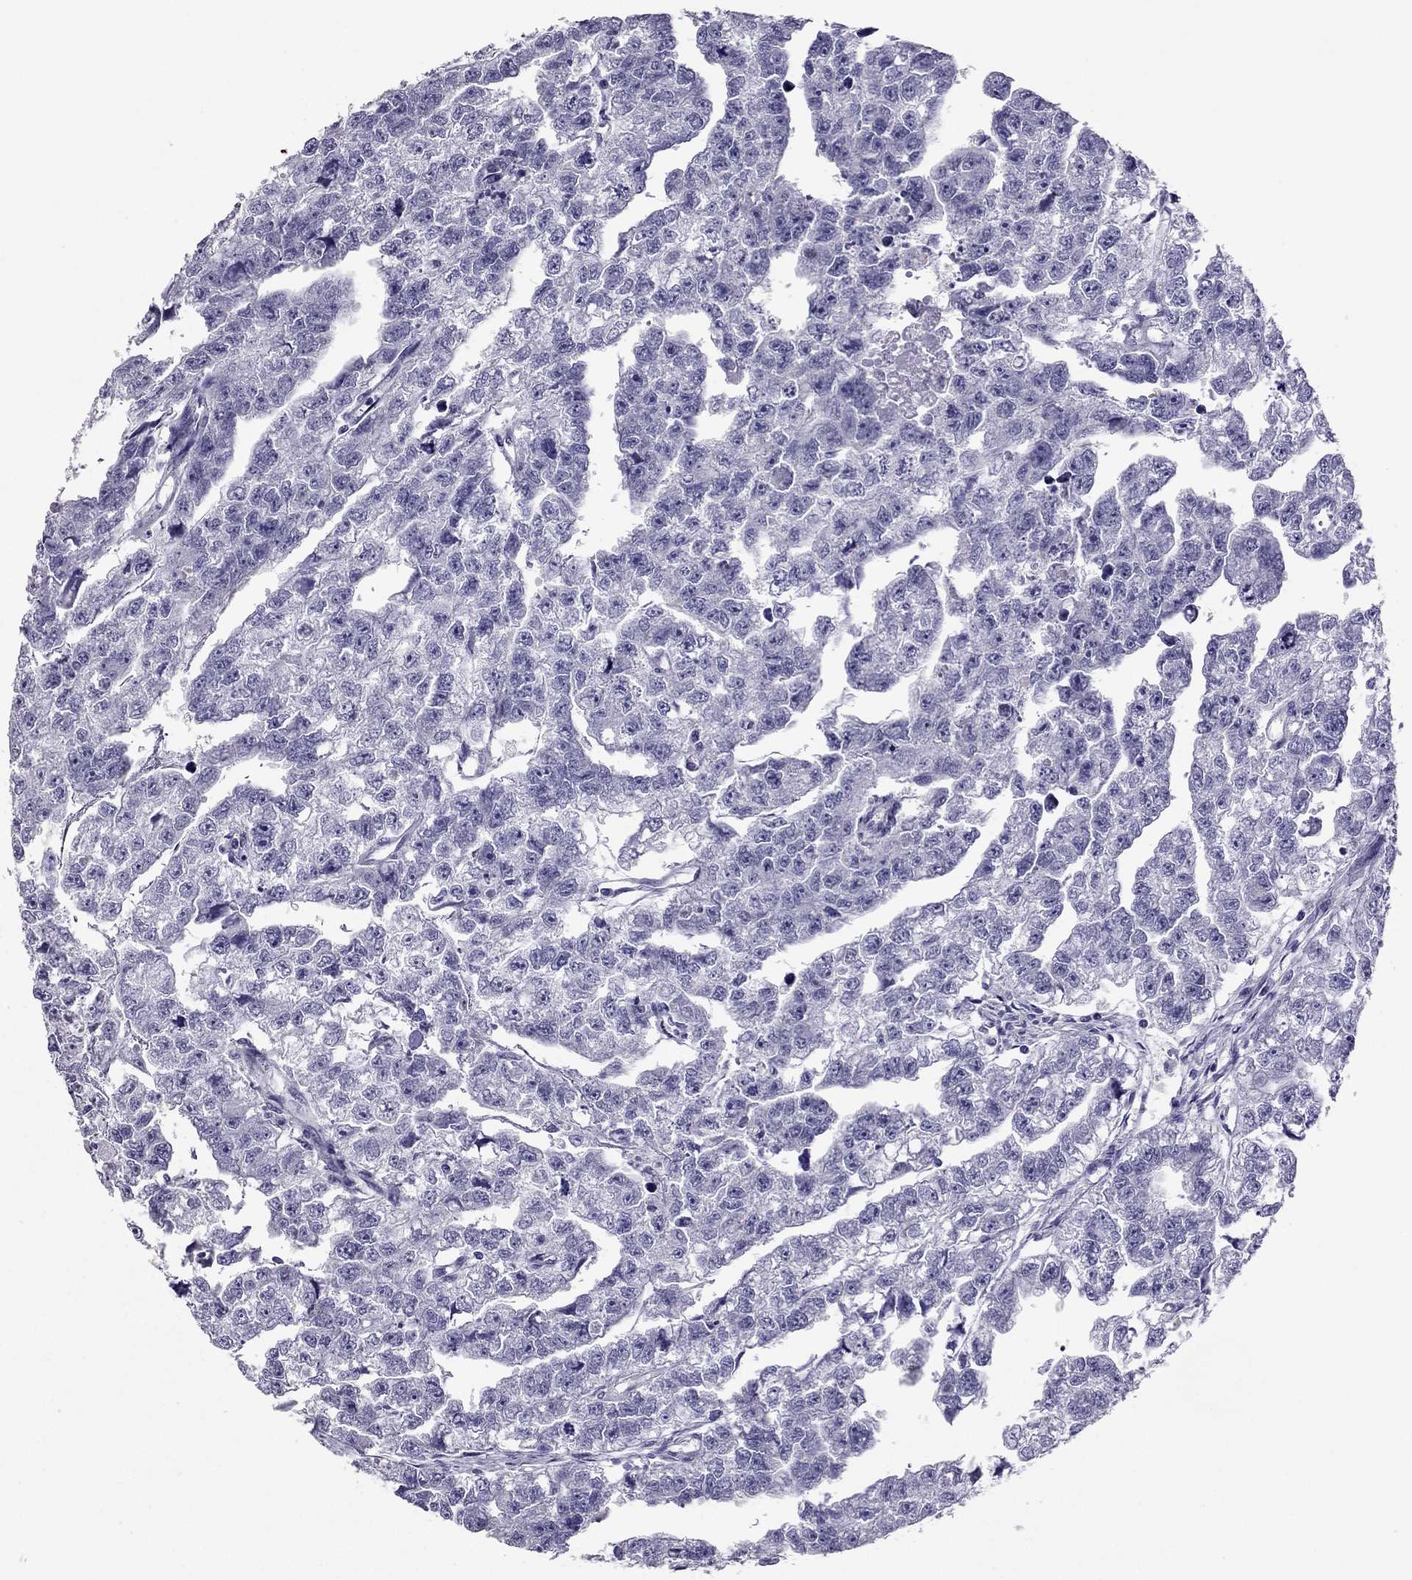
{"staining": {"intensity": "negative", "quantity": "none", "location": "none"}, "tissue": "testis cancer", "cell_type": "Tumor cells", "image_type": "cancer", "snomed": [{"axis": "morphology", "description": "Carcinoma, Embryonal, NOS"}, {"axis": "morphology", "description": "Teratoma, malignant, NOS"}, {"axis": "topography", "description": "Testis"}], "caption": "Immunohistochemistry of malignant teratoma (testis) shows no staining in tumor cells.", "gene": "RHO", "patient": {"sex": "male", "age": 44}}